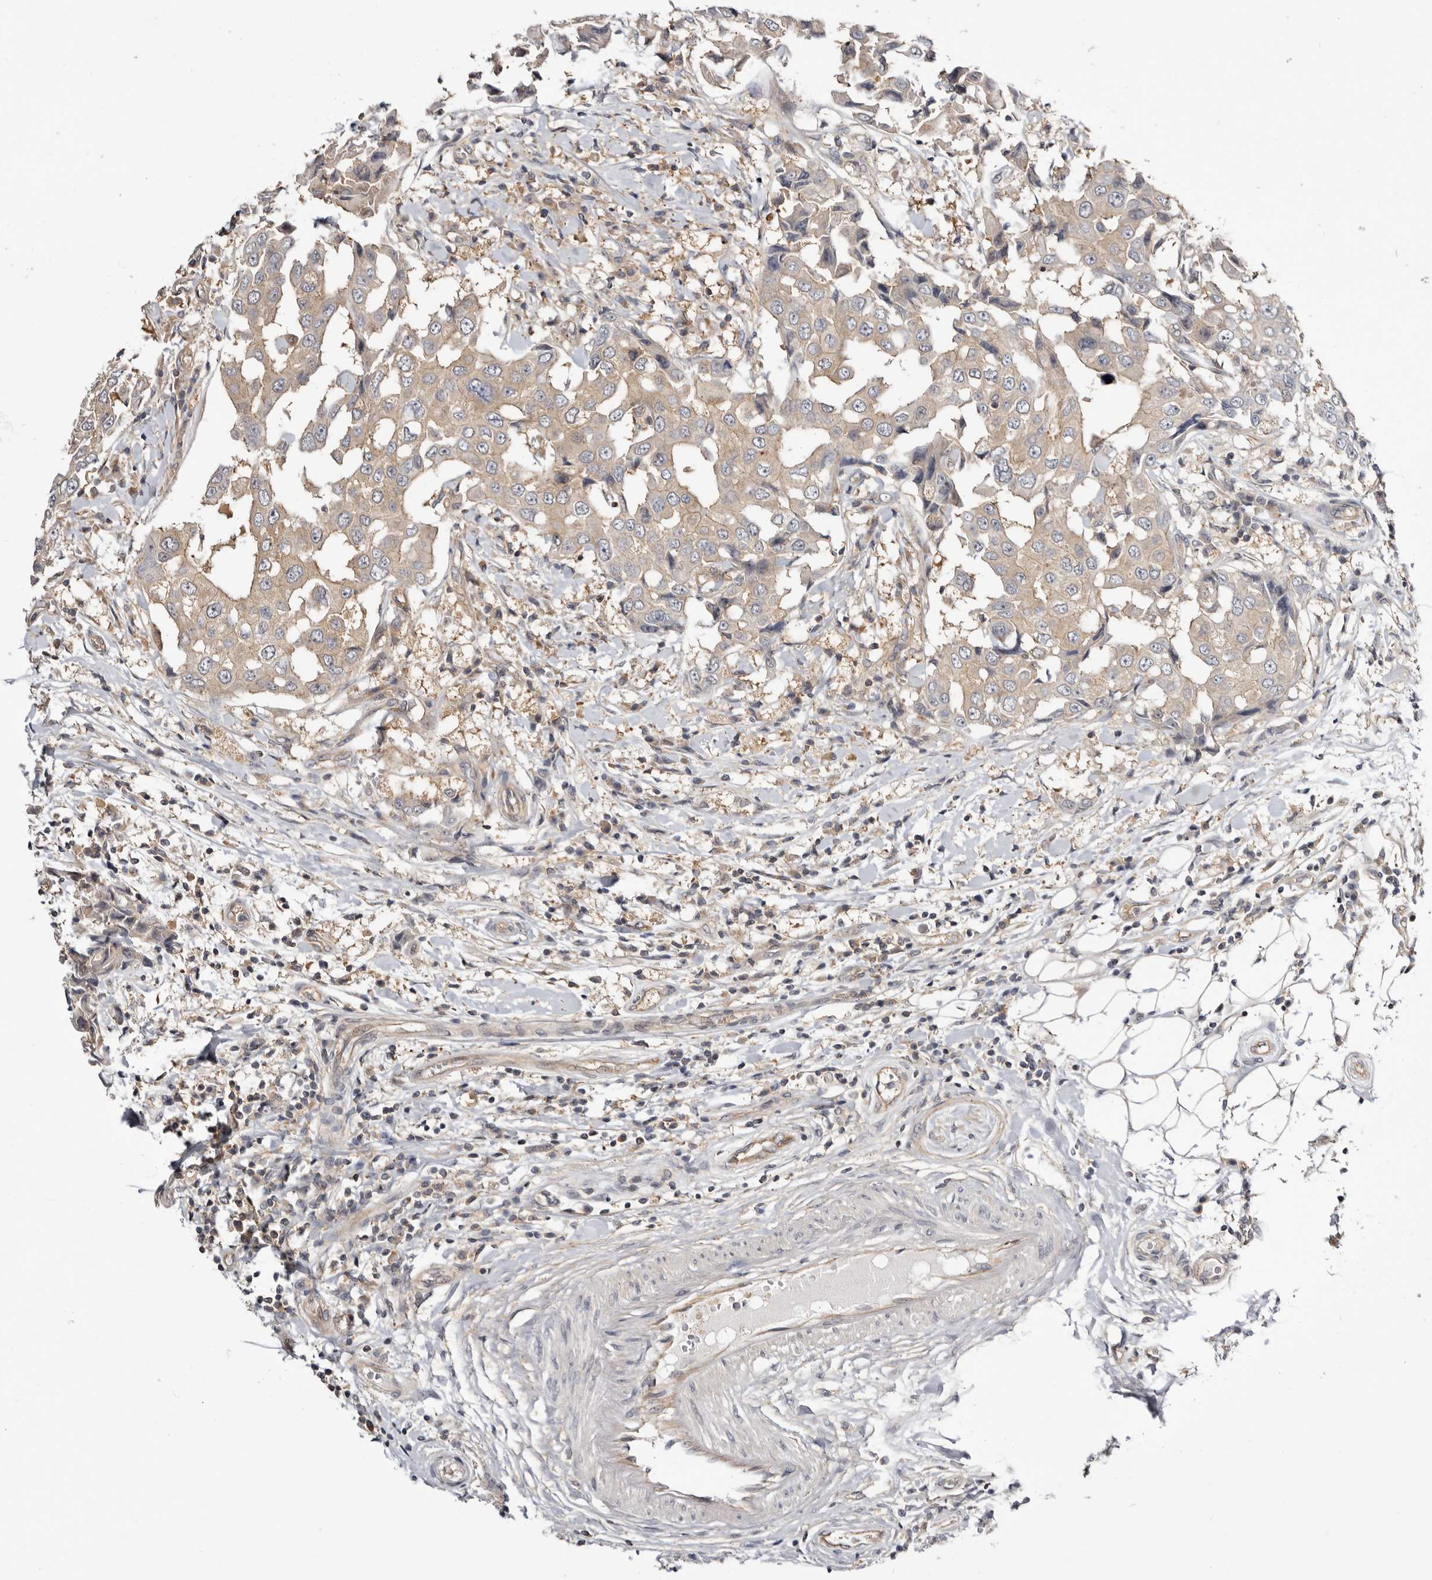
{"staining": {"intensity": "weak", "quantity": "25%-75%", "location": "cytoplasmic/membranous,nuclear"}, "tissue": "breast cancer", "cell_type": "Tumor cells", "image_type": "cancer", "snomed": [{"axis": "morphology", "description": "Duct carcinoma"}, {"axis": "topography", "description": "Breast"}], "caption": "A photomicrograph of human breast intraductal carcinoma stained for a protein demonstrates weak cytoplasmic/membranous and nuclear brown staining in tumor cells.", "gene": "PANK4", "patient": {"sex": "female", "age": 27}}